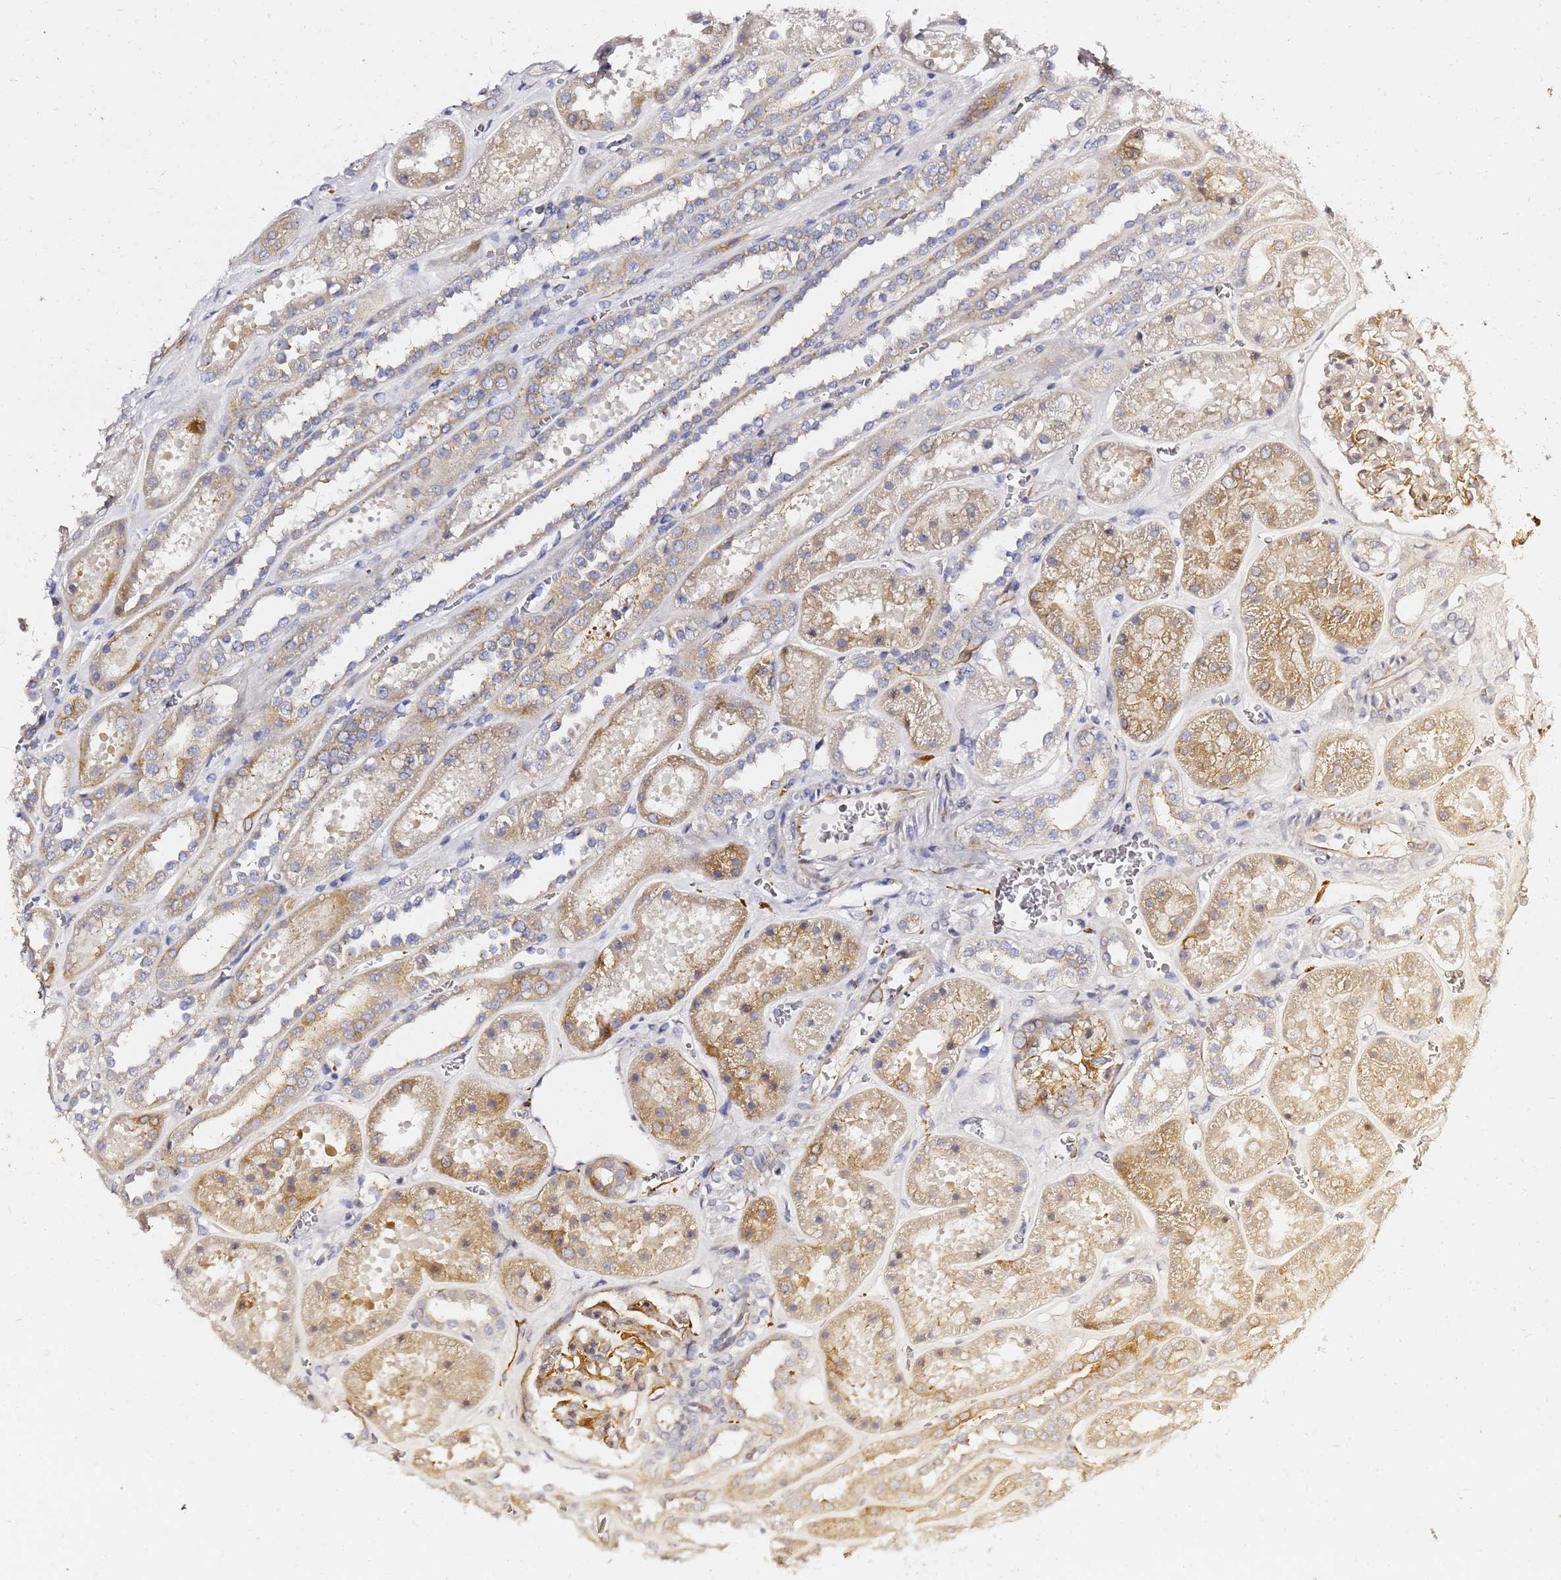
{"staining": {"intensity": "moderate", "quantity": "<25%", "location": "cytoplasmic/membranous"}, "tissue": "kidney", "cell_type": "Cells in glomeruli", "image_type": "normal", "snomed": [{"axis": "morphology", "description": "Normal tissue, NOS"}, {"axis": "topography", "description": "Kidney"}], "caption": "Immunohistochemistry photomicrograph of benign kidney stained for a protein (brown), which shows low levels of moderate cytoplasmic/membranous expression in approximately <25% of cells in glomeruli.", "gene": "TUBA8", "patient": {"sex": "female", "age": 41}}